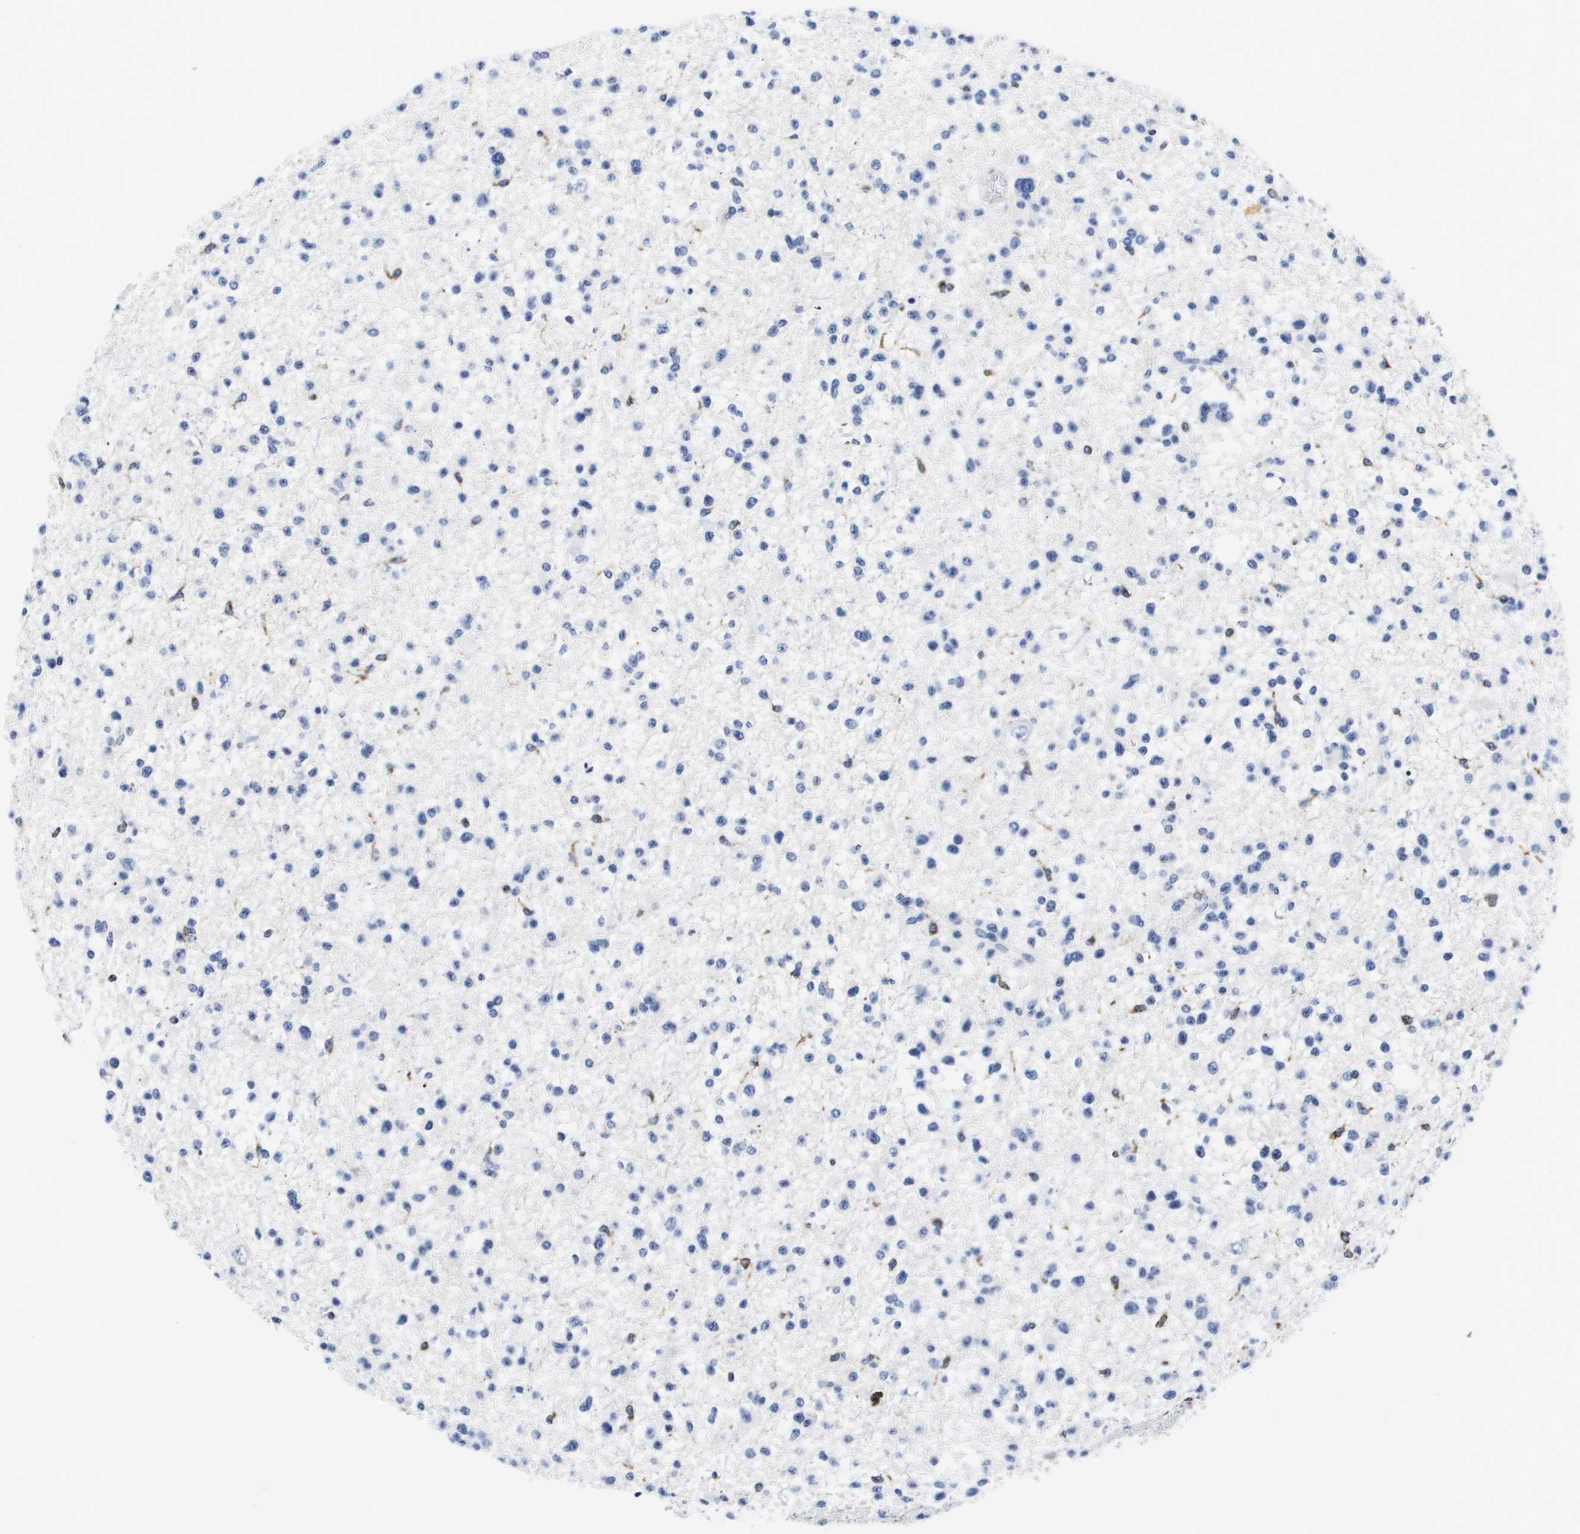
{"staining": {"intensity": "negative", "quantity": "none", "location": "none"}, "tissue": "glioma", "cell_type": "Tumor cells", "image_type": "cancer", "snomed": [{"axis": "morphology", "description": "Glioma, malignant, Low grade"}, {"axis": "topography", "description": "Brain"}], "caption": "This is a micrograph of IHC staining of low-grade glioma (malignant), which shows no staining in tumor cells. (Immunohistochemistry (ihc), brightfield microscopy, high magnification).", "gene": "HMOX1", "patient": {"sex": "female", "age": 22}}